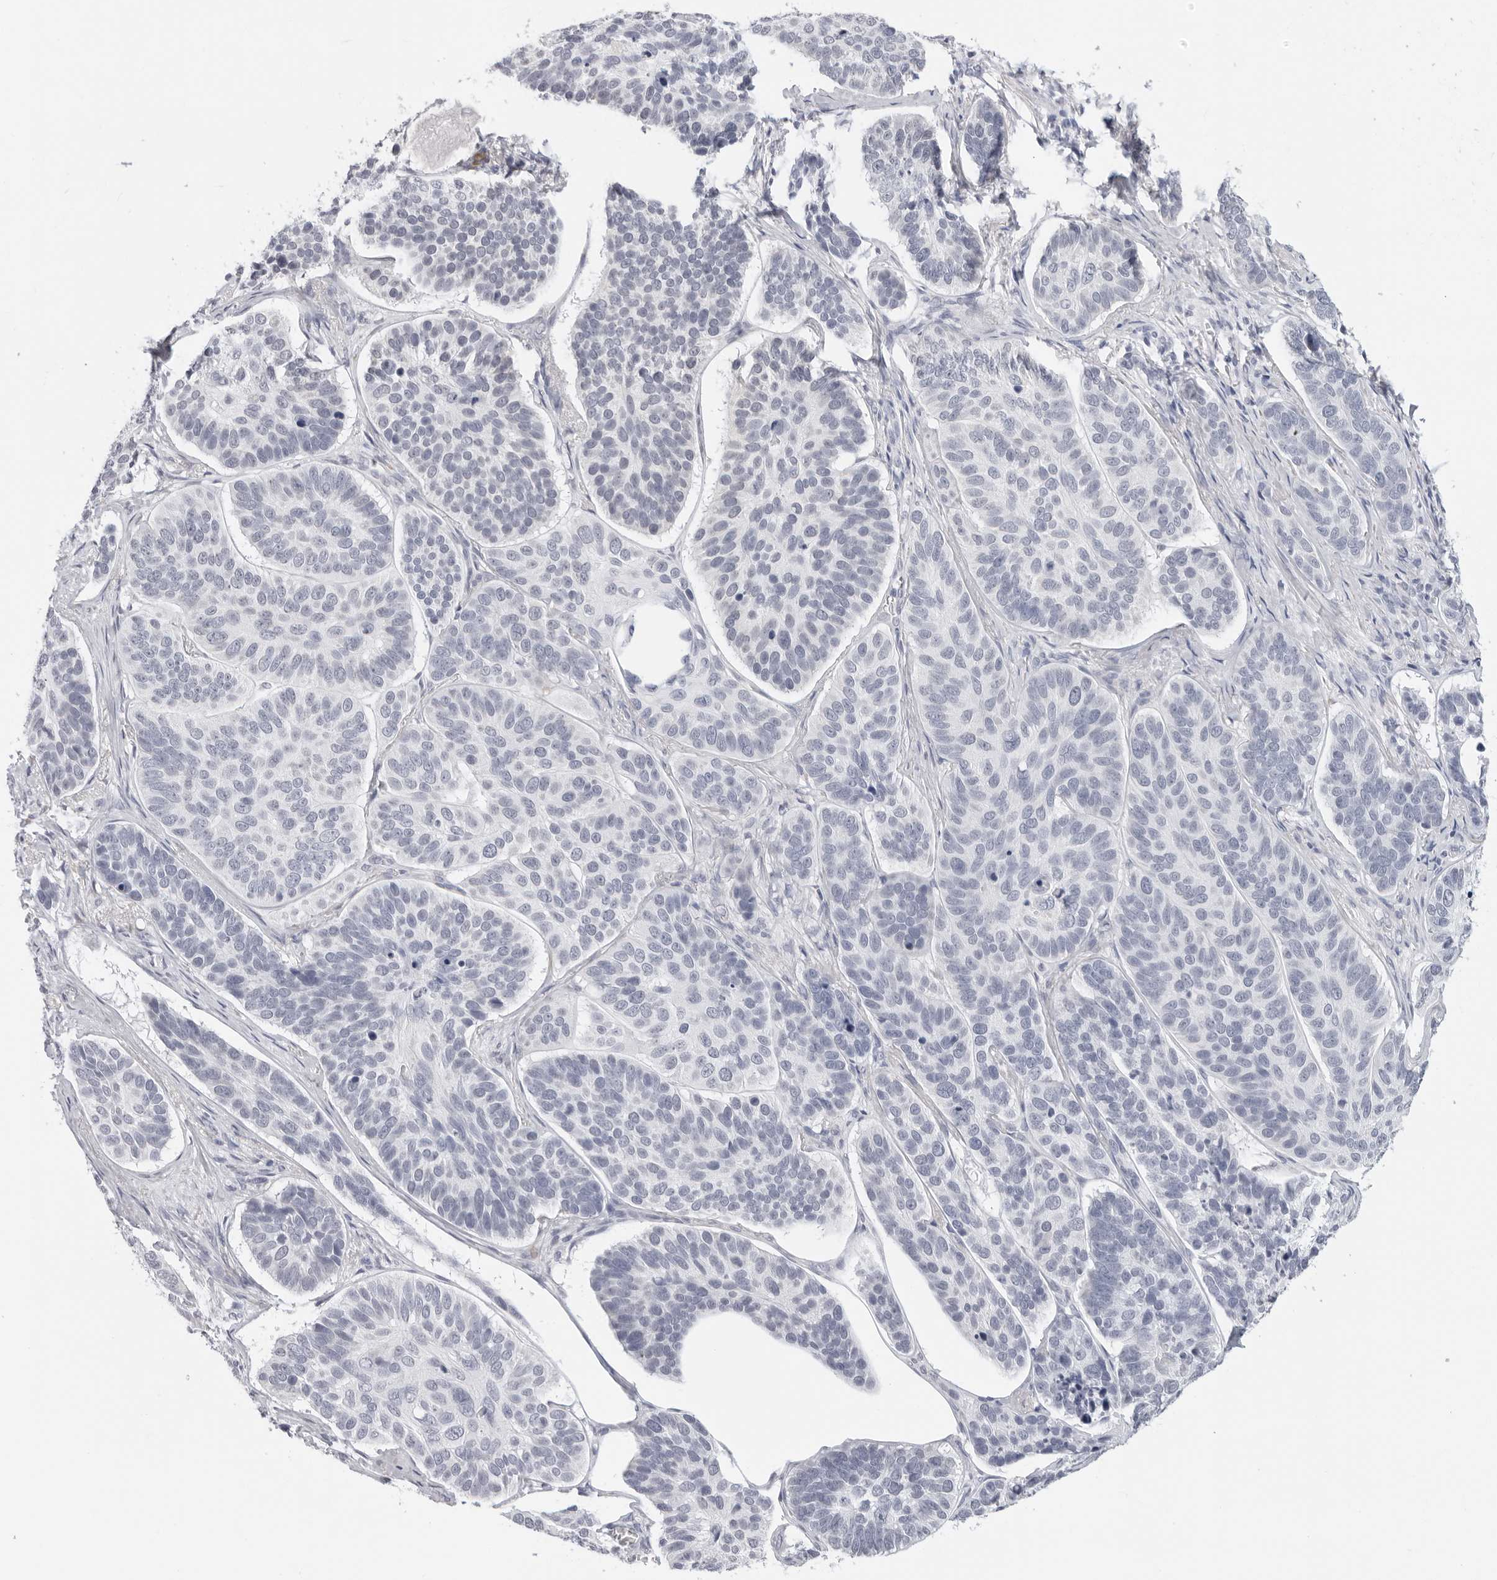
{"staining": {"intensity": "negative", "quantity": "none", "location": "none"}, "tissue": "skin cancer", "cell_type": "Tumor cells", "image_type": "cancer", "snomed": [{"axis": "morphology", "description": "Basal cell carcinoma"}, {"axis": "topography", "description": "Skin"}], "caption": "High power microscopy histopathology image of an immunohistochemistry micrograph of skin cancer, revealing no significant expression in tumor cells.", "gene": "EDN2", "patient": {"sex": "male", "age": 62}}